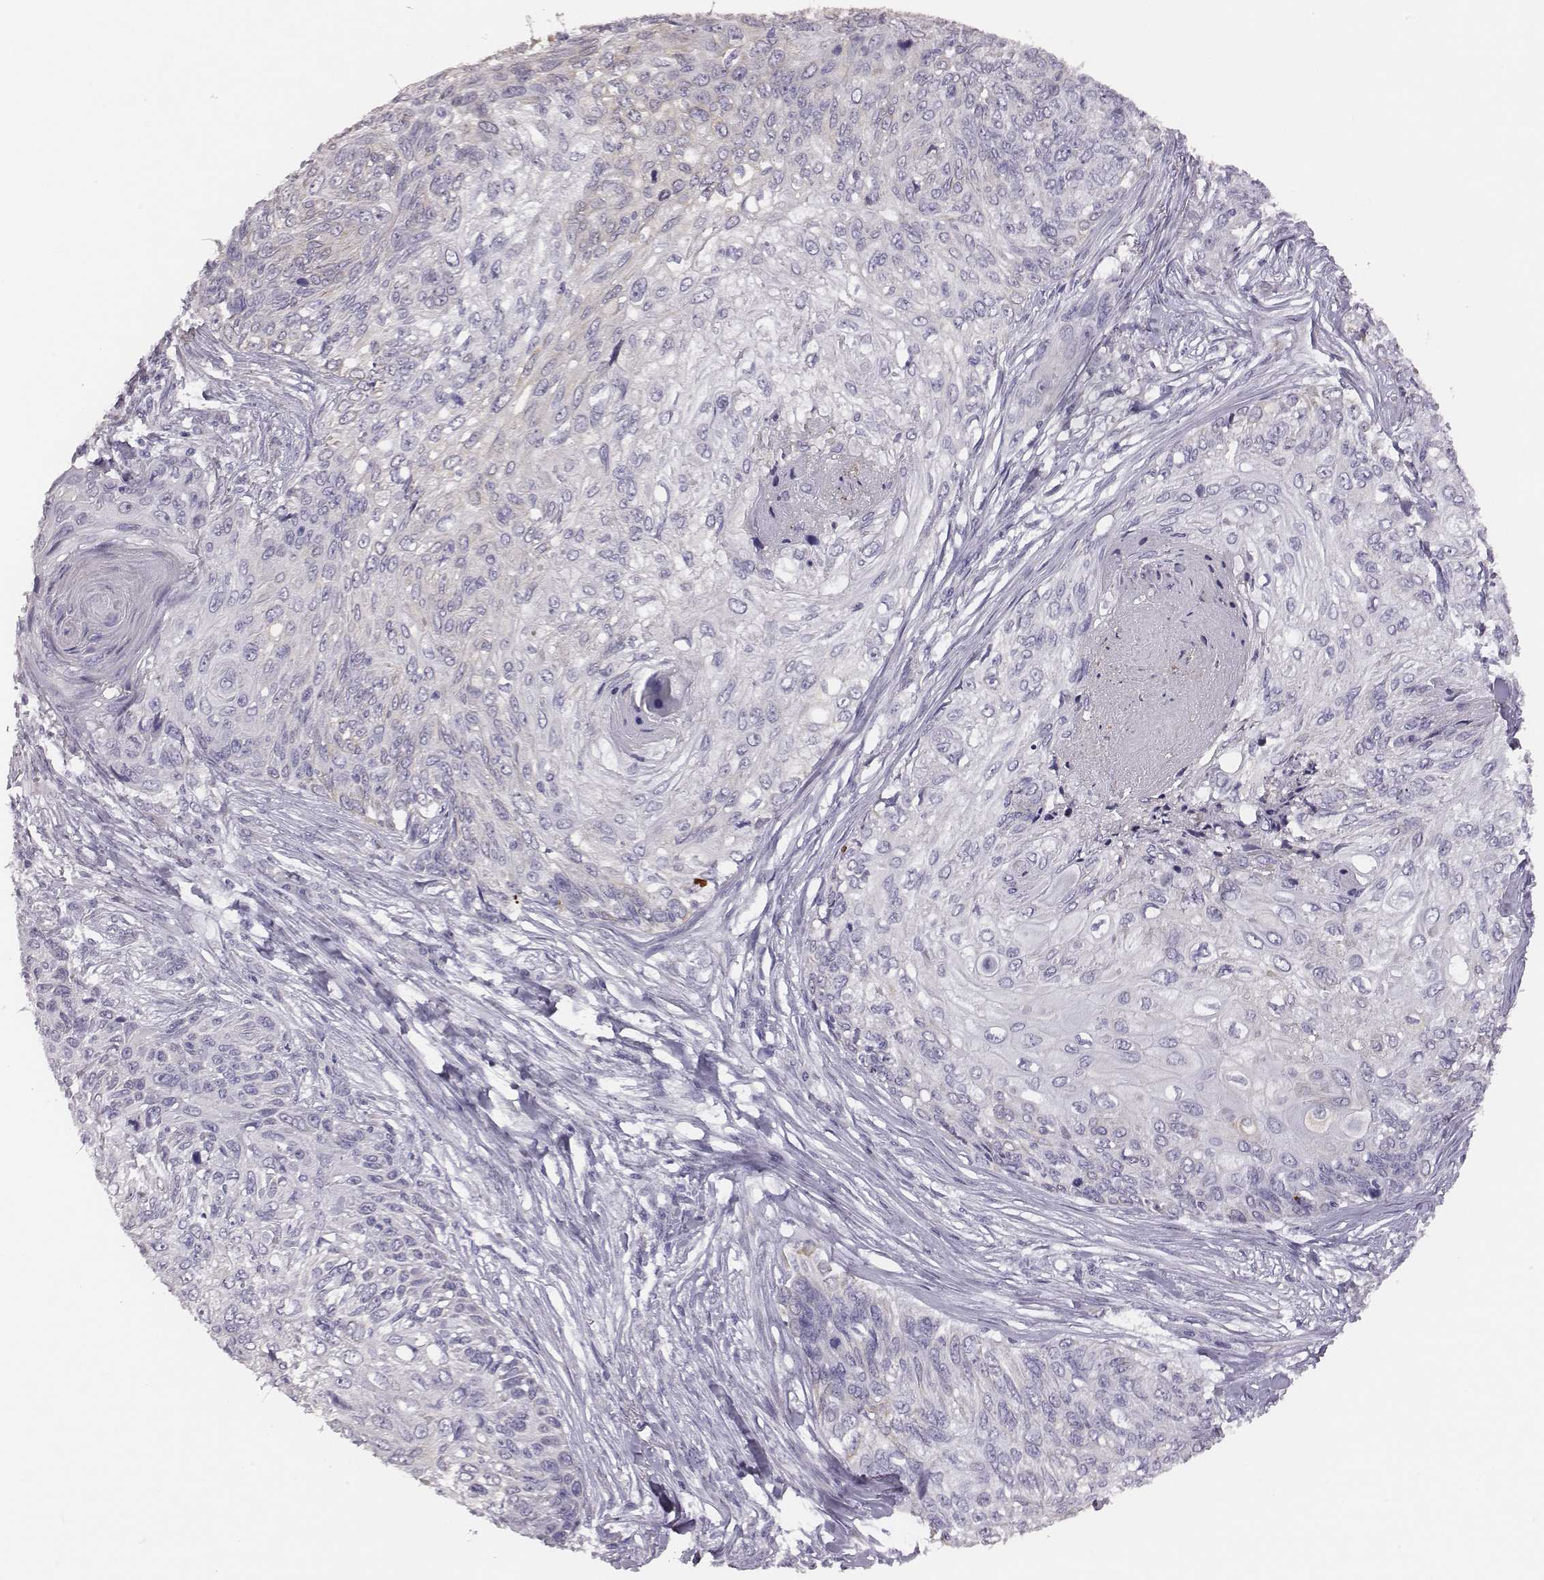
{"staining": {"intensity": "negative", "quantity": "none", "location": "none"}, "tissue": "skin cancer", "cell_type": "Tumor cells", "image_type": "cancer", "snomed": [{"axis": "morphology", "description": "Squamous cell carcinoma, NOS"}, {"axis": "topography", "description": "Skin"}], "caption": "There is no significant staining in tumor cells of squamous cell carcinoma (skin).", "gene": "GUCA1A", "patient": {"sex": "male", "age": 92}}